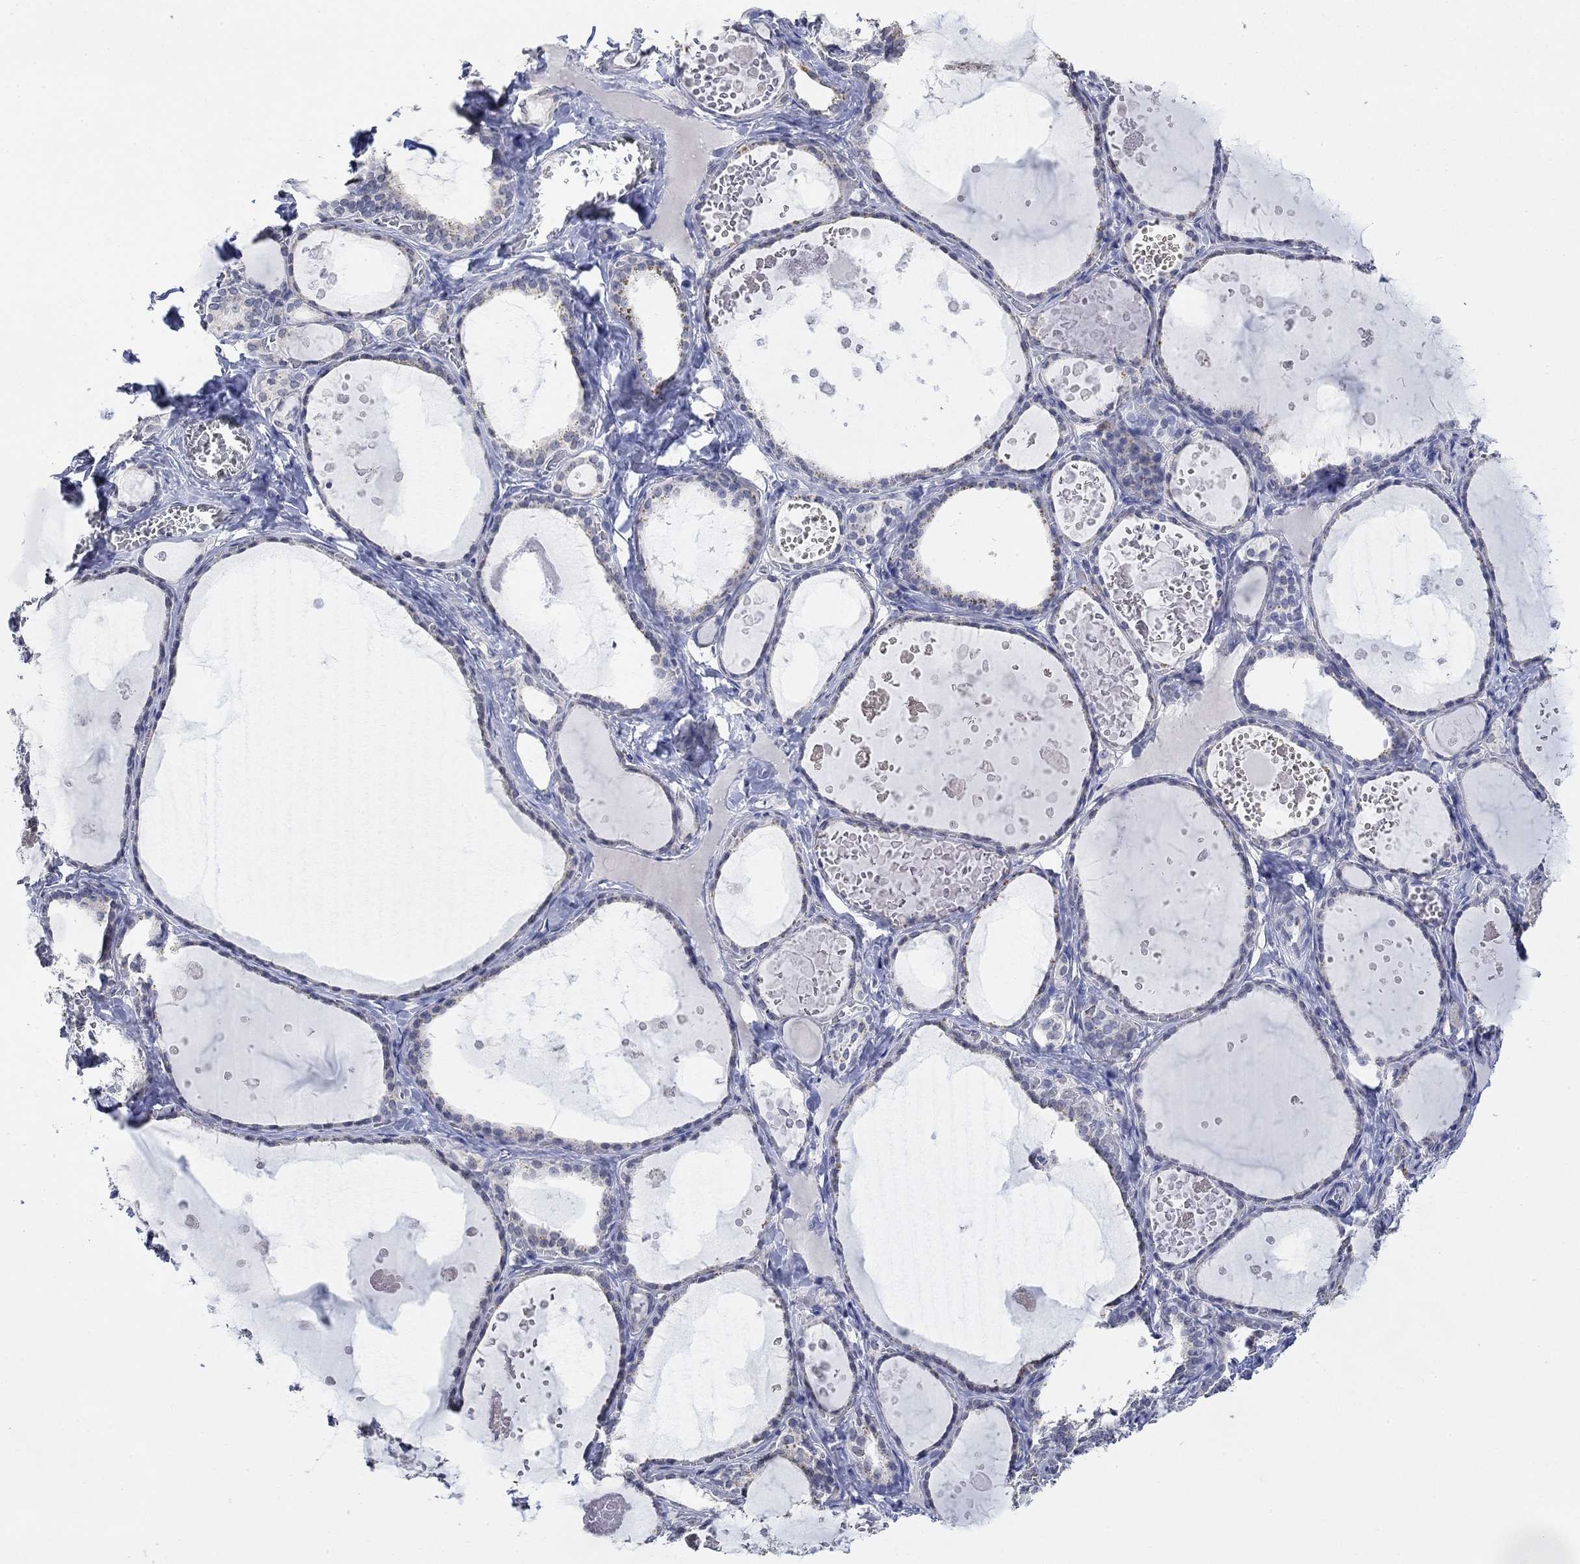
{"staining": {"intensity": "negative", "quantity": "none", "location": "none"}, "tissue": "thyroid gland", "cell_type": "Glandular cells", "image_type": "normal", "snomed": [{"axis": "morphology", "description": "Normal tissue, NOS"}, {"axis": "topography", "description": "Thyroid gland"}], "caption": "This is an immunohistochemistry photomicrograph of normal thyroid gland. There is no staining in glandular cells.", "gene": "TMEM255A", "patient": {"sex": "female", "age": 56}}